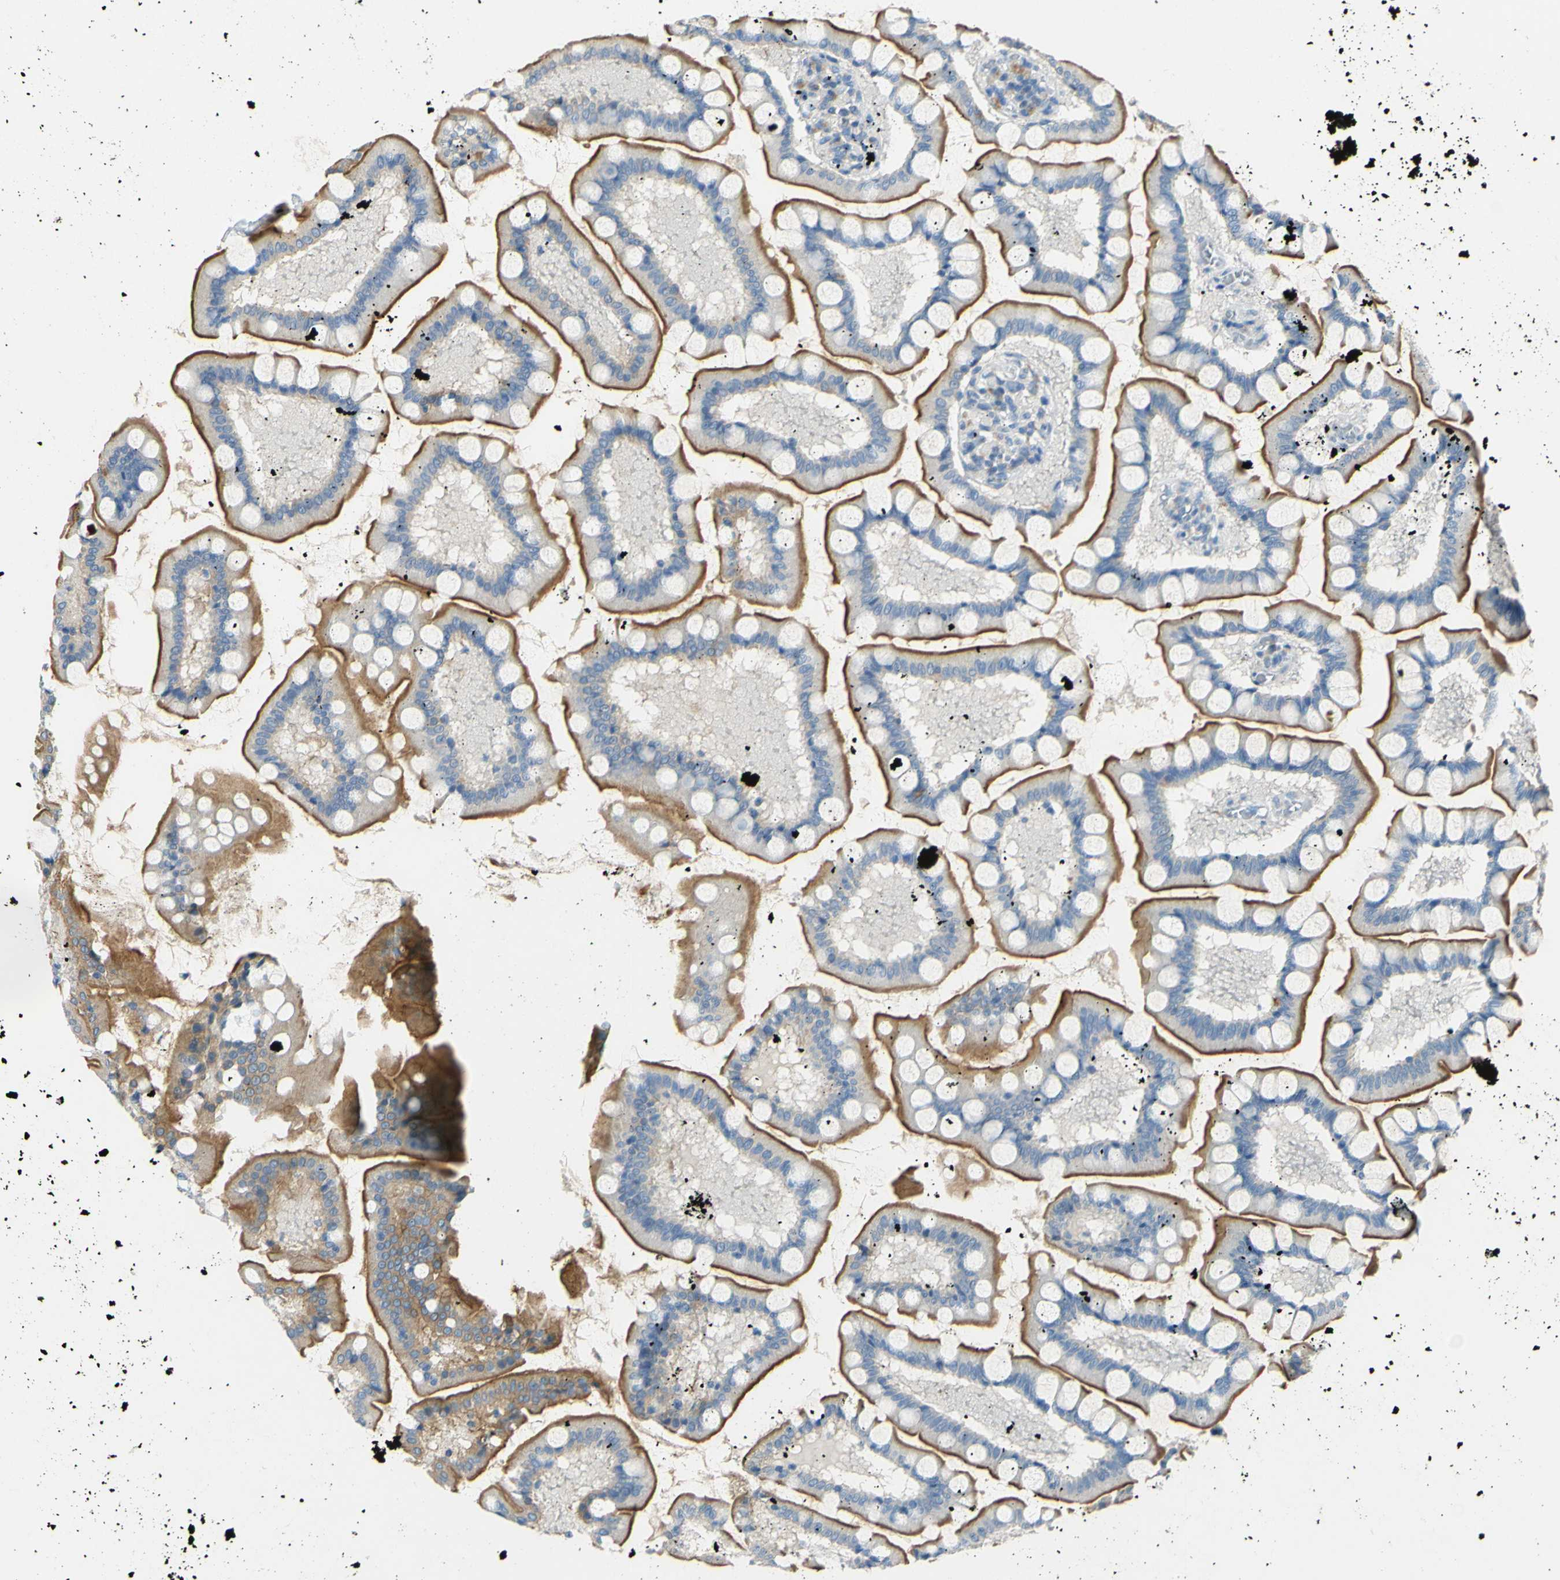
{"staining": {"intensity": "moderate", "quantity": "25%-75%", "location": "cytoplasmic/membranous"}, "tissue": "small intestine", "cell_type": "Glandular cells", "image_type": "normal", "snomed": [{"axis": "morphology", "description": "Normal tissue, NOS"}, {"axis": "topography", "description": "Small intestine"}], "caption": "High-magnification brightfield microscopy of benign small intestine stained with DAB (3,3'-diaminobenzidine) (brown) and counterstained with hematoxylin (blue). glandular cells exhibit moderate cytoplasmic/membranous expression is appreciated in about25%-75% of cells. (IHC, brightfield microscopy, high magnification).", "gene": "CDH10", "patient": {"sex": "male", "age": 41}}